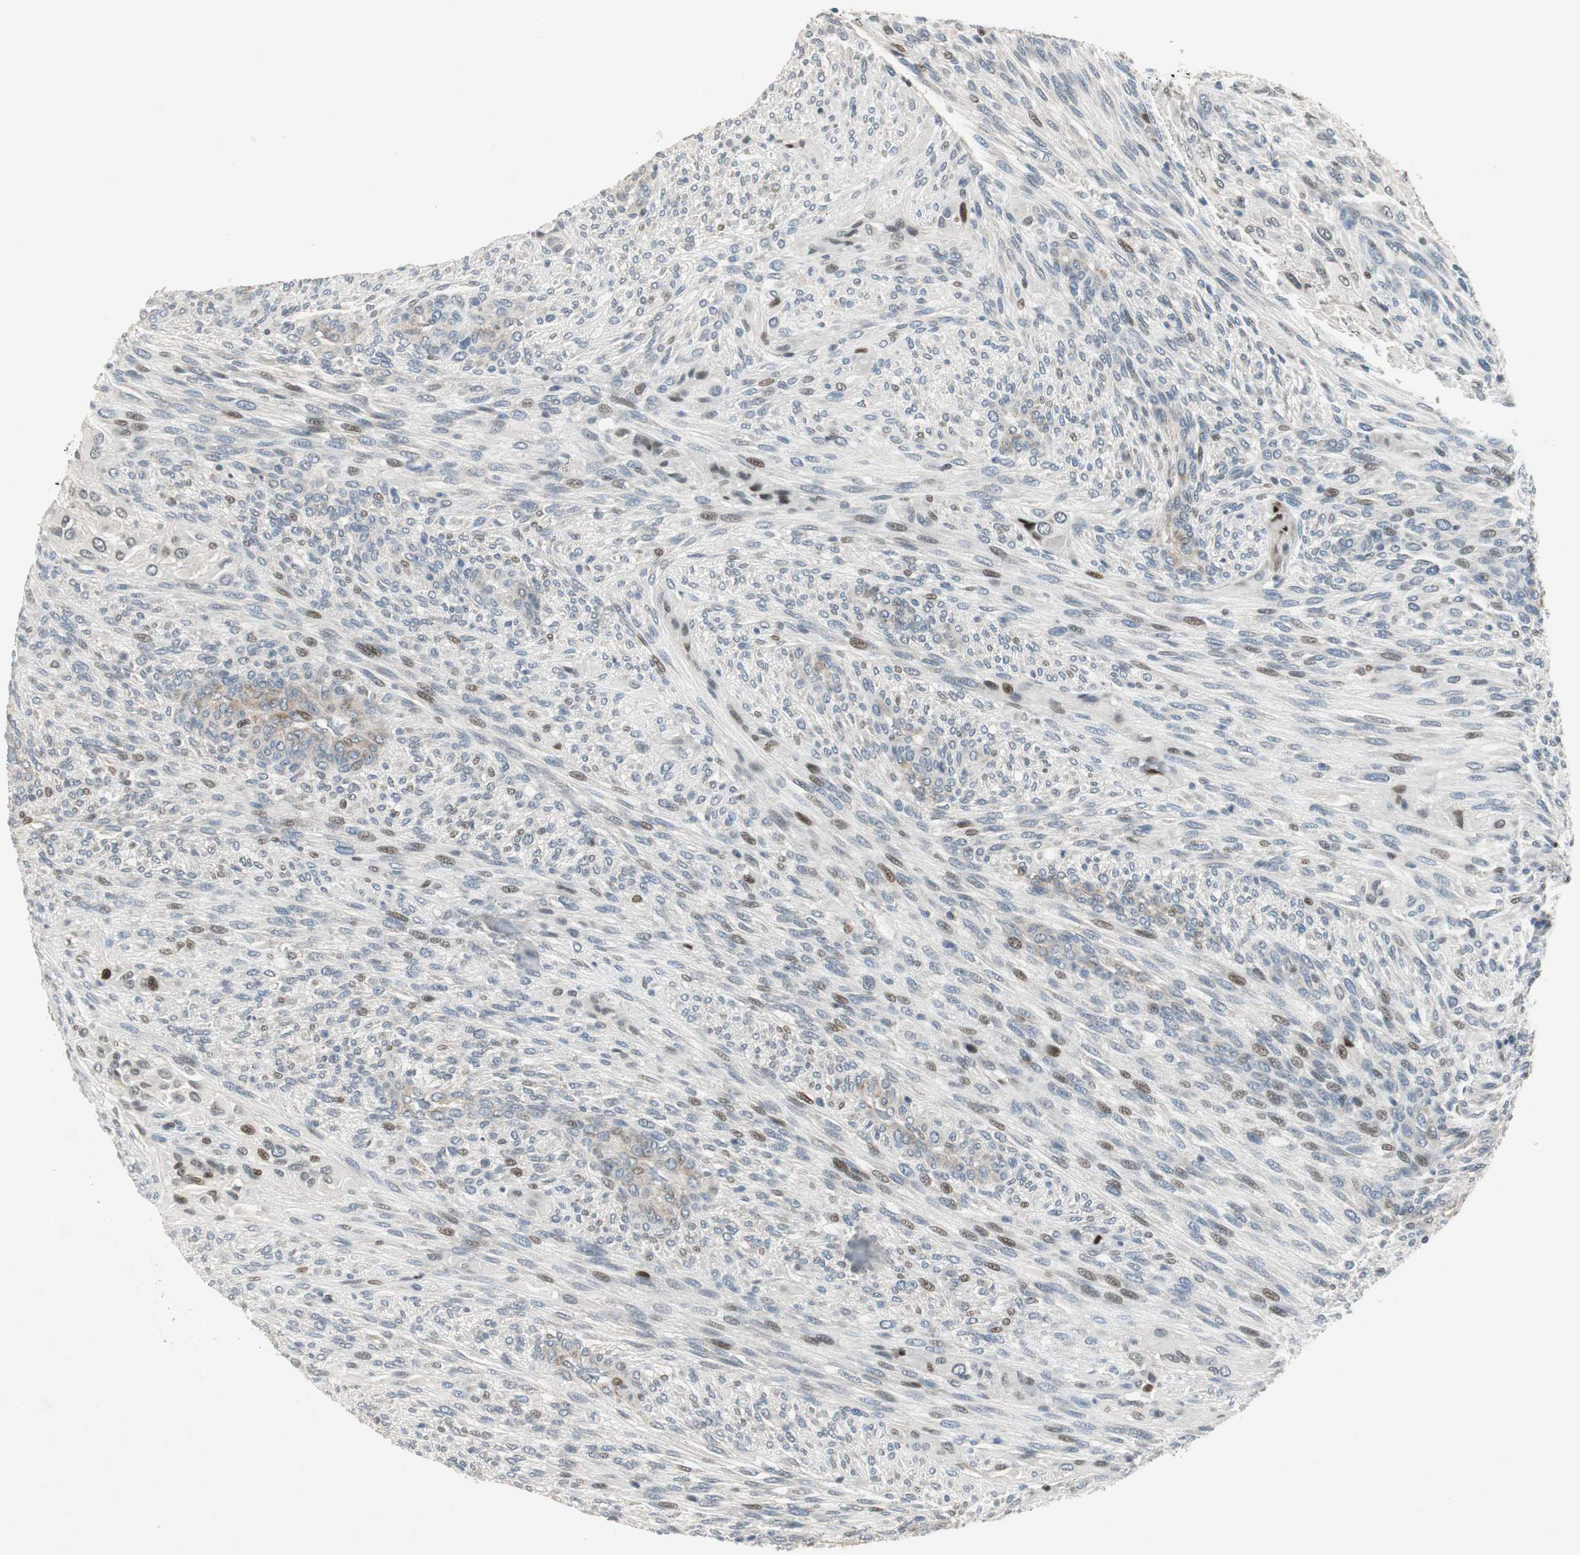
{"staining": {"intensity": "moderate", "quantity": "<25%", "location": "nuclear"}, "tissue": "glioma", "cell_type": "Tumor cells", "image_type": "cancer", "snomed": [{"axis": "morphology", "description": "Glioma, malignant, High grade"}, {"axis": "topography", "description": "Cerebral cortex"}], "caption": "Malignant high-grade glioma stained for a protein (brown) reveals moderate nuclear positive staining in about <25% of tumor cells.", "gene": "AJUBA", "patient": {"sex": "female", "age": 55}}